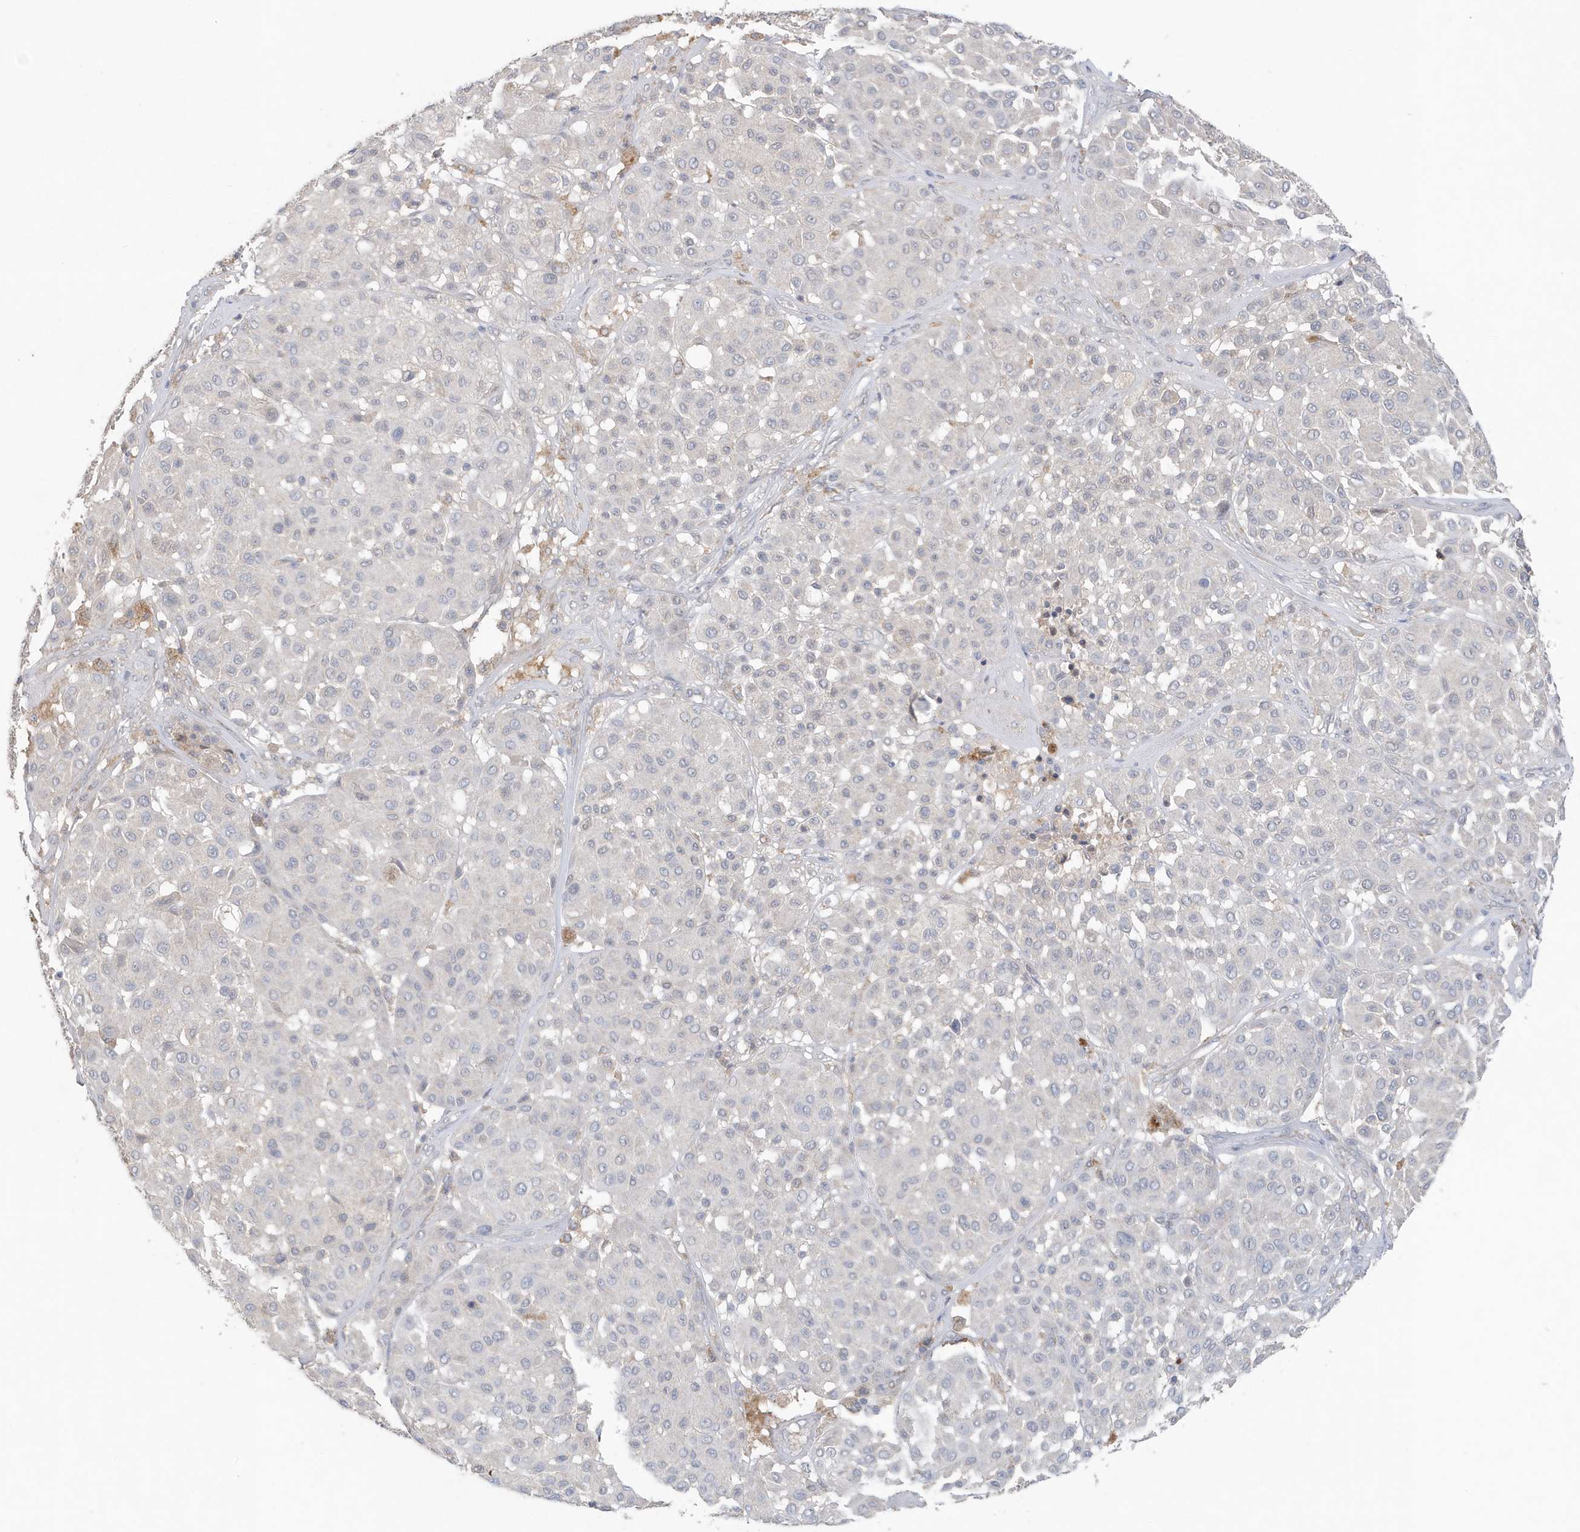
{"staining": {"intensity": "negative", "quantity": "none", "location": "none"}, "tissue": "melanoma", "cell_type": "Tumor cells", "image_type": "cancer", "snomed": [{"axis": "morphology", "description": "Malignant melanoma, Metastatic site"}, {"axis": "topography", "description": "Soft tissue"}], "caption": "This is a micrograph of immunohistochemistry staining of malignant melanoma (metastatic site), which shows no positivity in tumor cells.", "gene": "C1RL", "patient": {"sex": "male", "age": 41}}